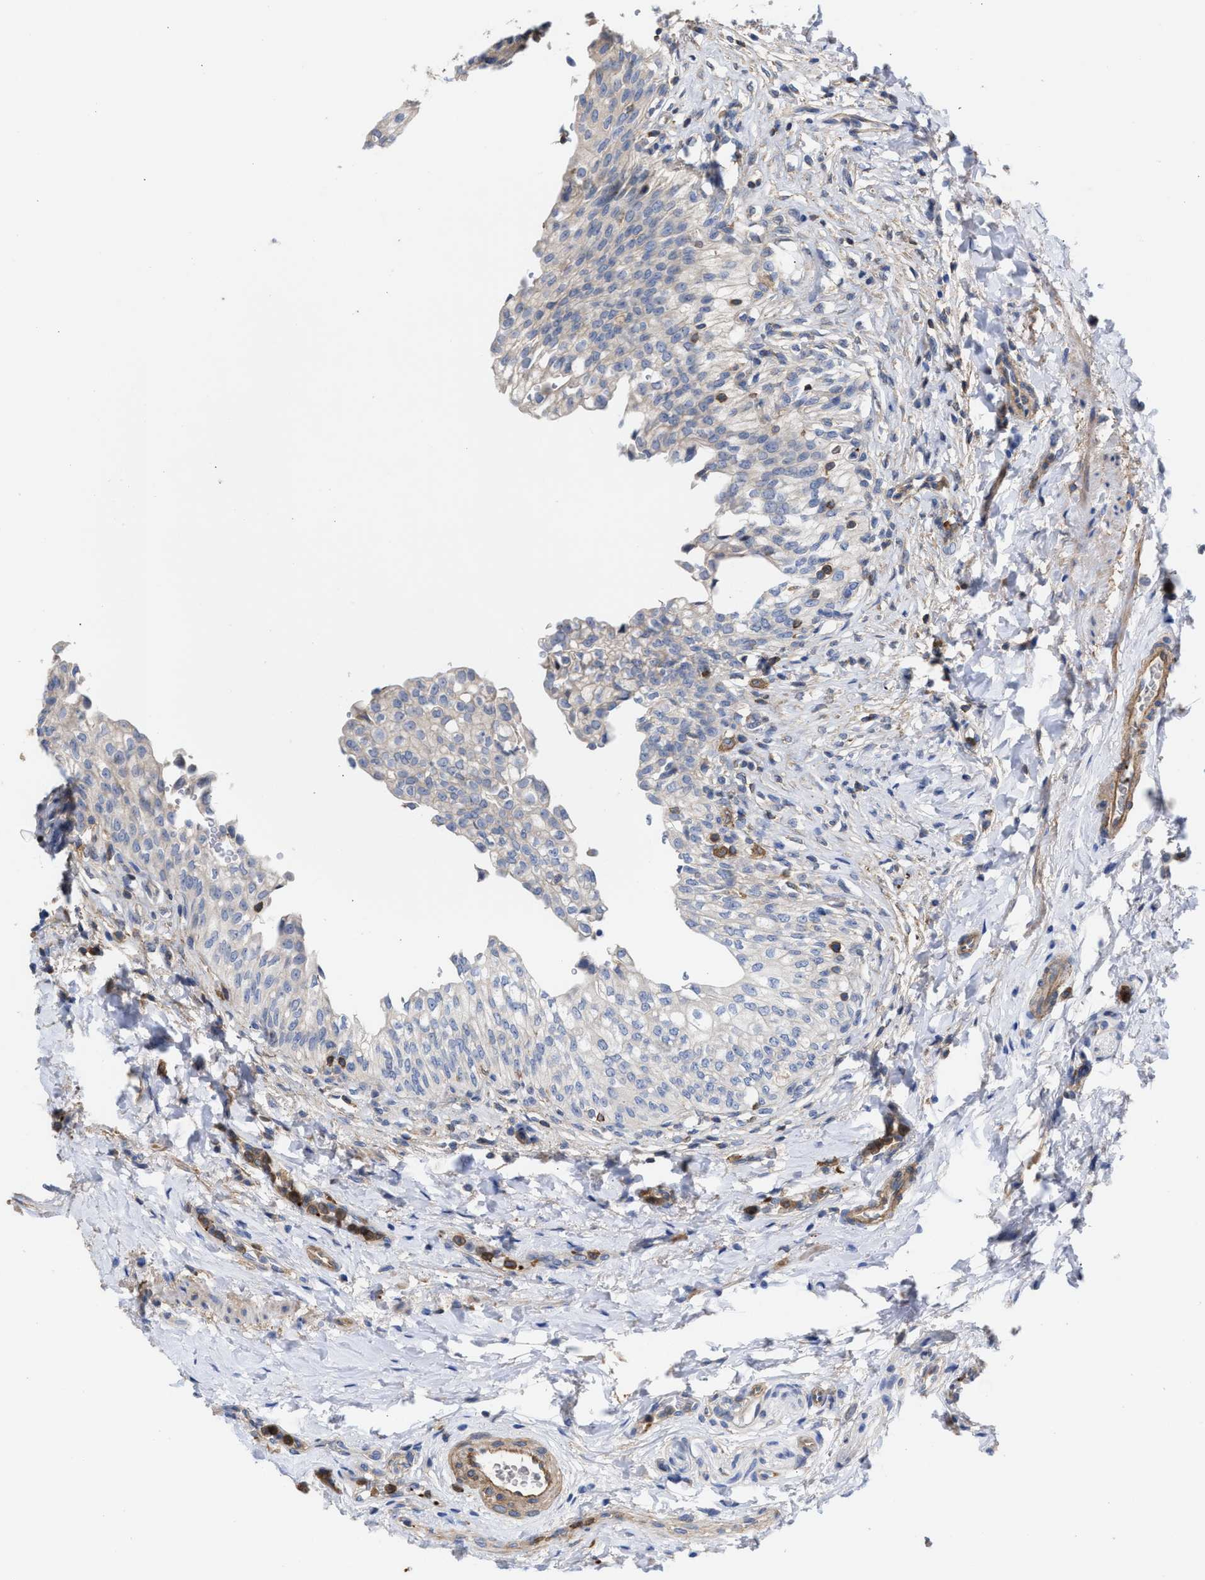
{"staining": {"intensity": "weak", "quantity": "<25%", "location": "cytoplasmic/membranous"}, "tissue": "urinary bladder", "cell_type": "Urothelial cells", "image_type": "normal", "snomed": [{"axis": "morphology", "description": "Urothelial carcinoma, High grade"}, {"axis": "topography", "description": "Urinary bladder"}], "caption": "High magnification brightfield microscopy of normal urinary bladder stained with DAB (brown) and counterstained with hematoxylin (blue): urothelial cells show no significant expression. Brightfield microscopy of IHC stained with DAB (brown) and hematoxylin (blue), captured at high magnification.", "gene": "HS3ST5", "patient": {"sex": "male", "age": 46}}